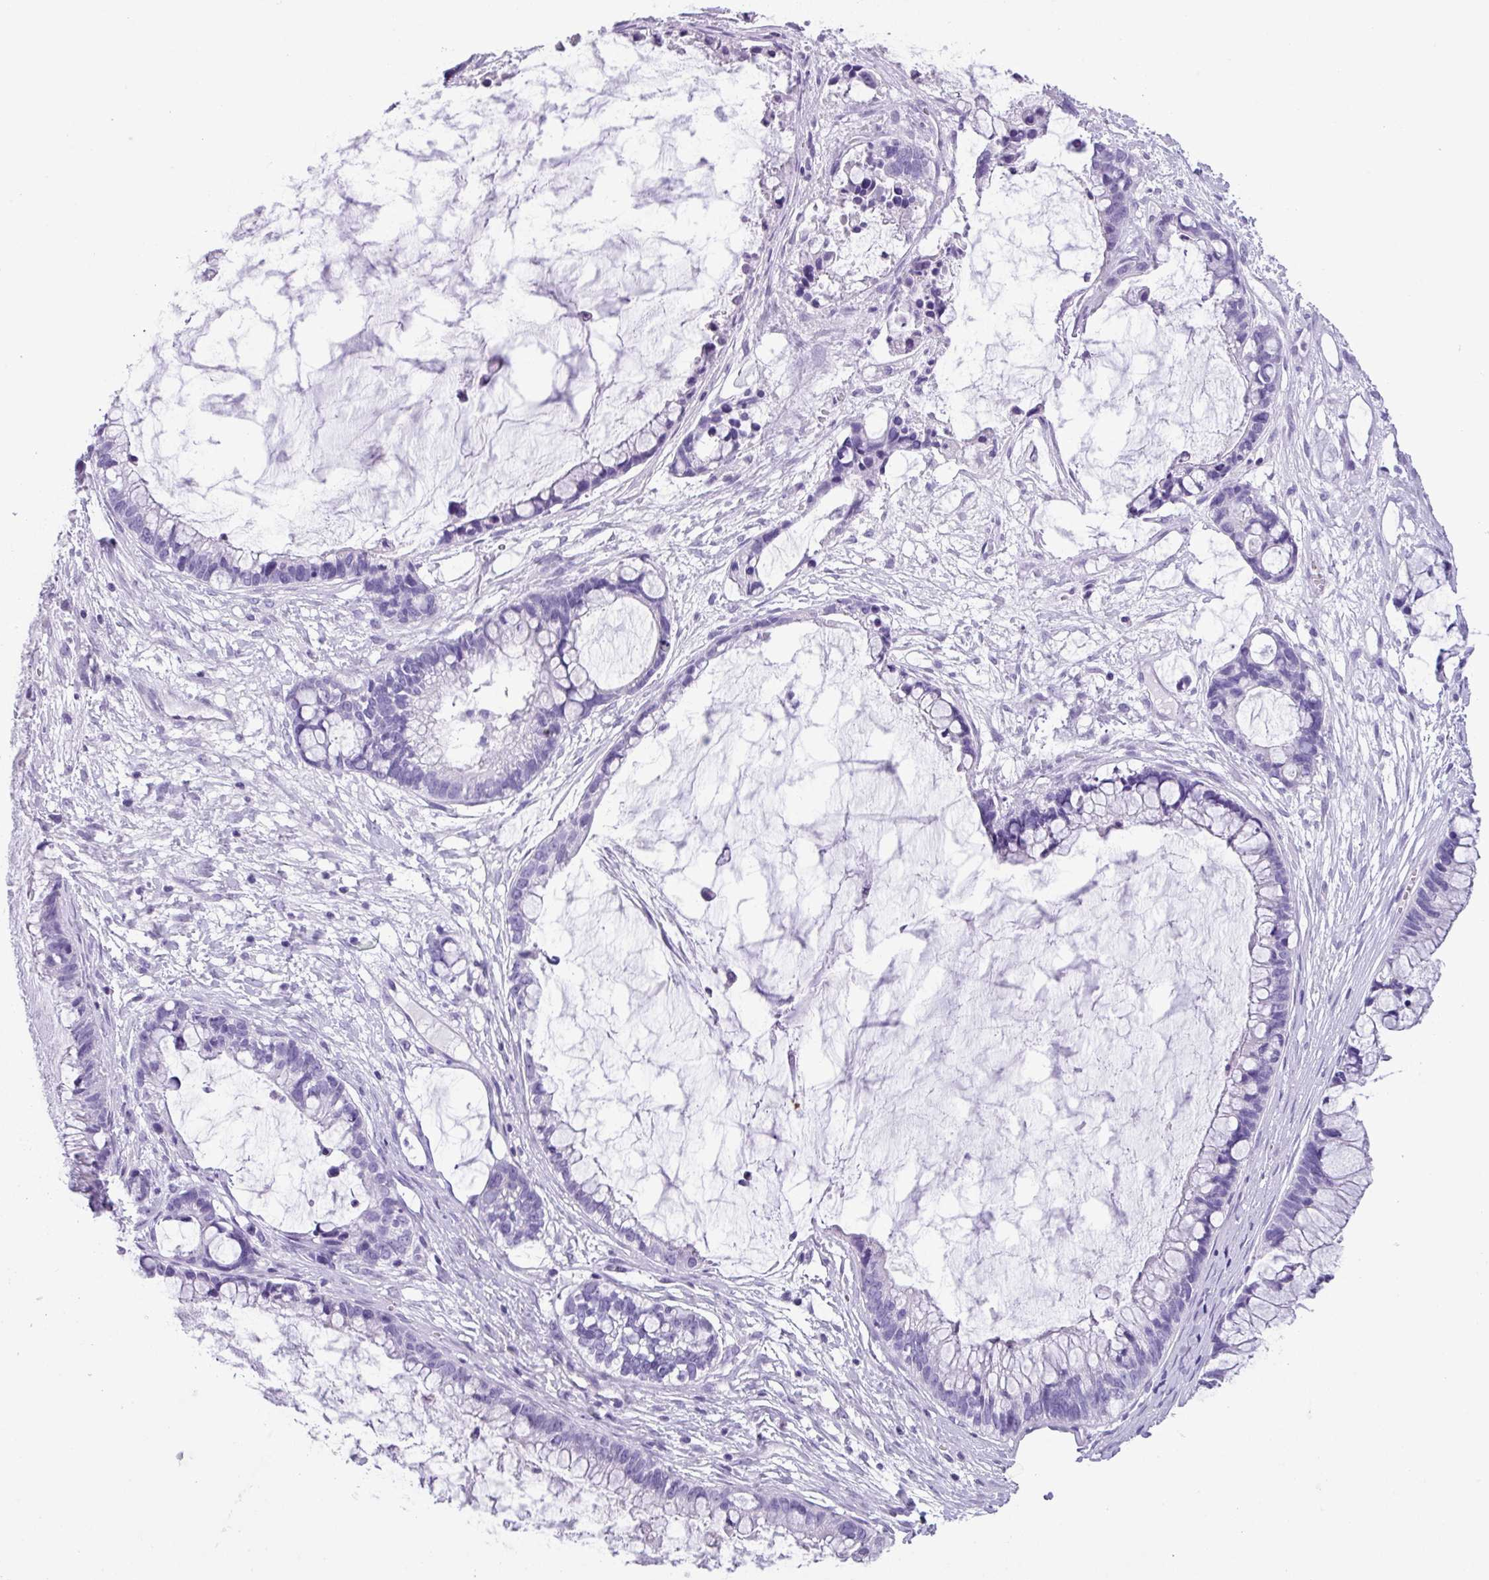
{"staining": {"intensity": "negative", "quantity": "none", "location": "none"}, "tissue": "ovarian cancer", "cell_type": "Tumor cells", "image_type": "cancer", "snomed": [{"axis": "morphology", "description": "Cystadenocarcinoma, mucinous, NOS"}, {"axis": "topography", "description": "Ovary"}], "caption": "Immunohistochemical staining of mucinous cystadenocarcinoma (ovarian) demonstrates no significant staining in tumor cells.", "gene": "AGO3", "patient": {"sex": "female", "age": 63}}